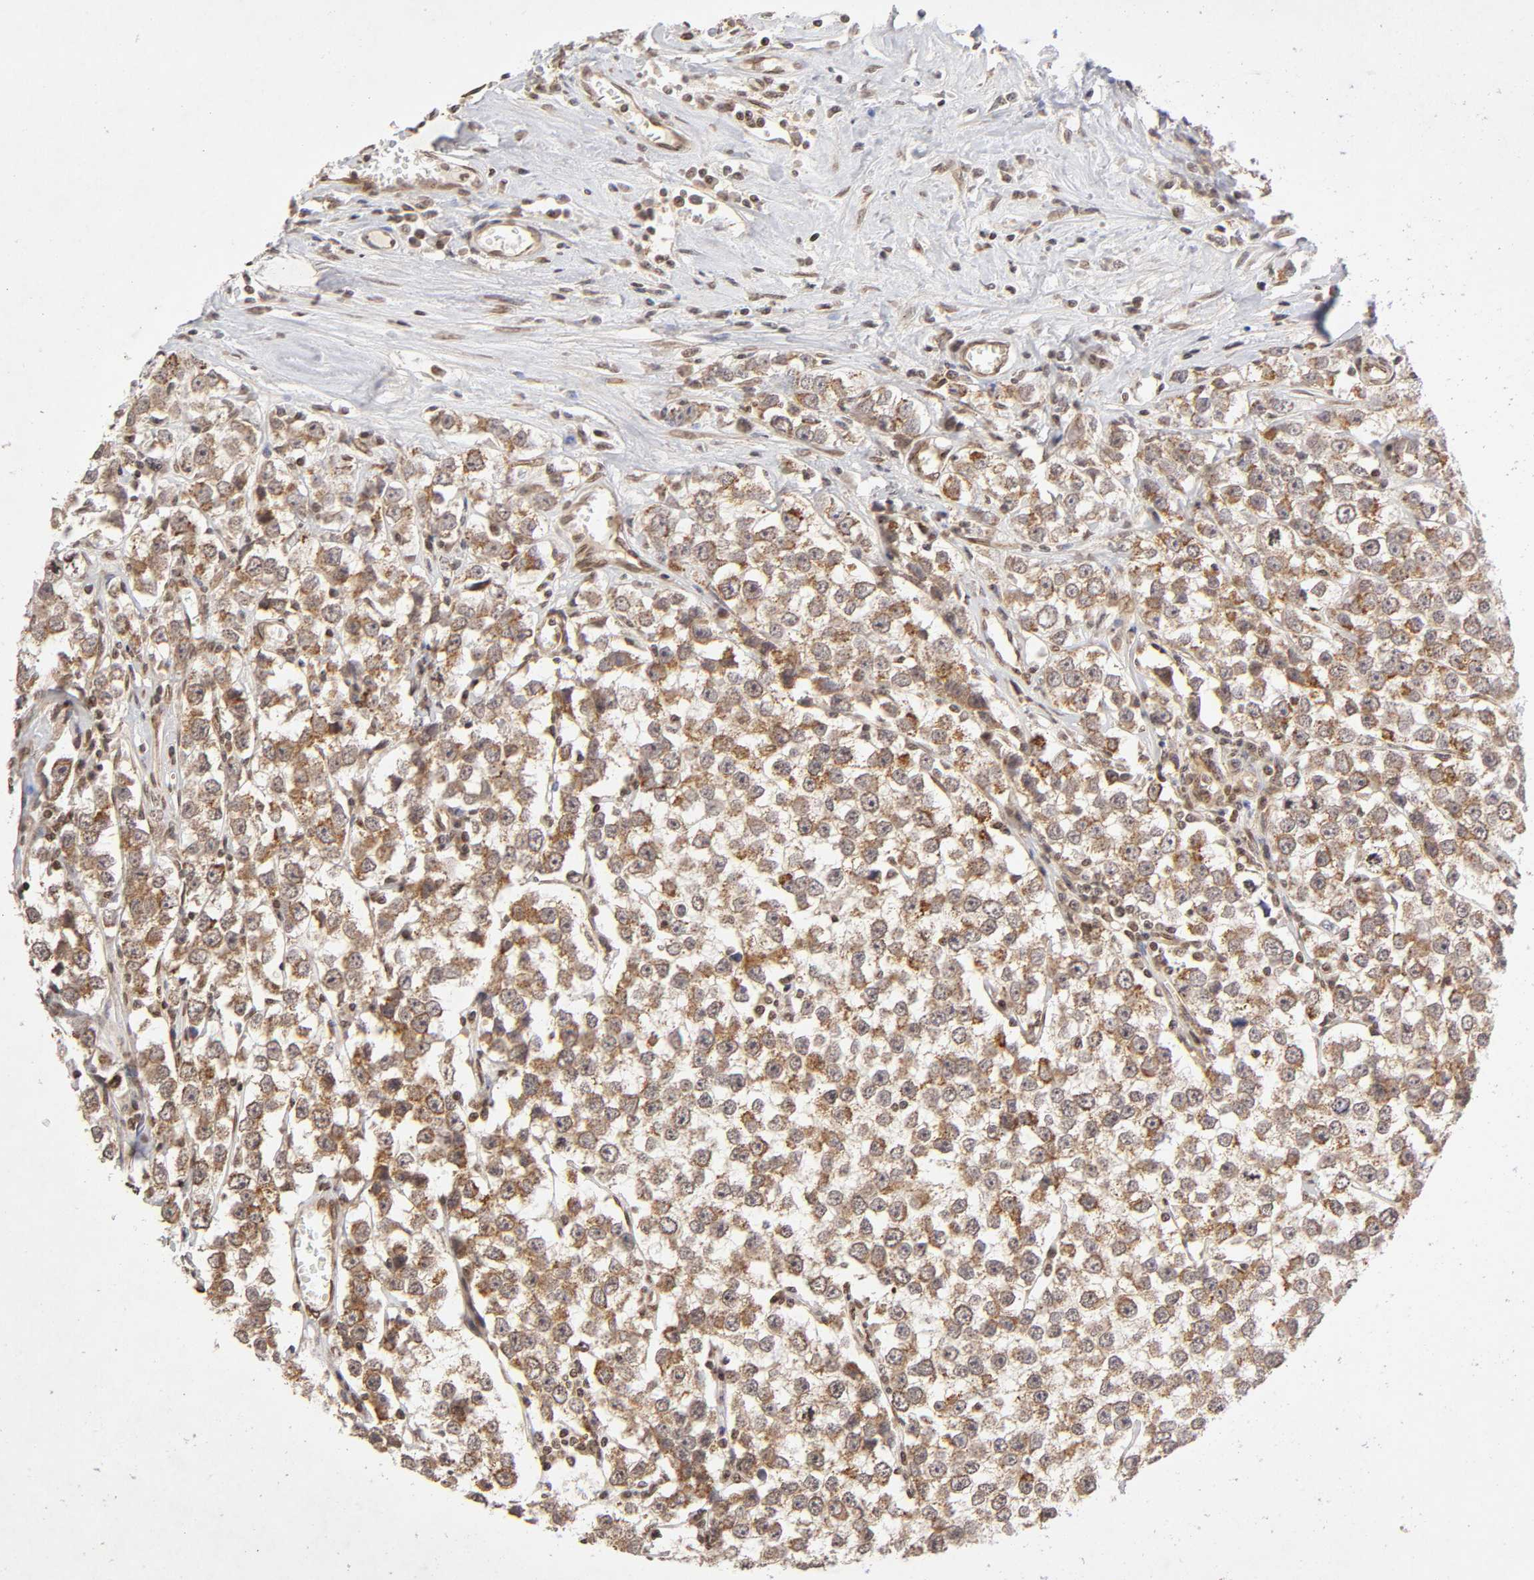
{"staining": {"intensity": "moderate", "quantity": ">75%", "location": "cytoplasmic/membranous"}, "tissue": "testis cancer", "cell_type": "Tumor cells", "image_type": "cancer", "snomed": [{"axis": "morphology", "description": "Seminoma, NOS"}, {"axis": "morphology", "description": "Carcinoma, Embryonal, NOS"}, {"axis": "topography", "description": "Testis"}], "caption": "This is a micrograph of immunohistochemistry (IHC) staining of testis cancer, which shows moderate expression in the cytoplasmic/membranous of tumor cells.", "gene": "MLLT6", "patient": {"sex": "male", "age": 52}}